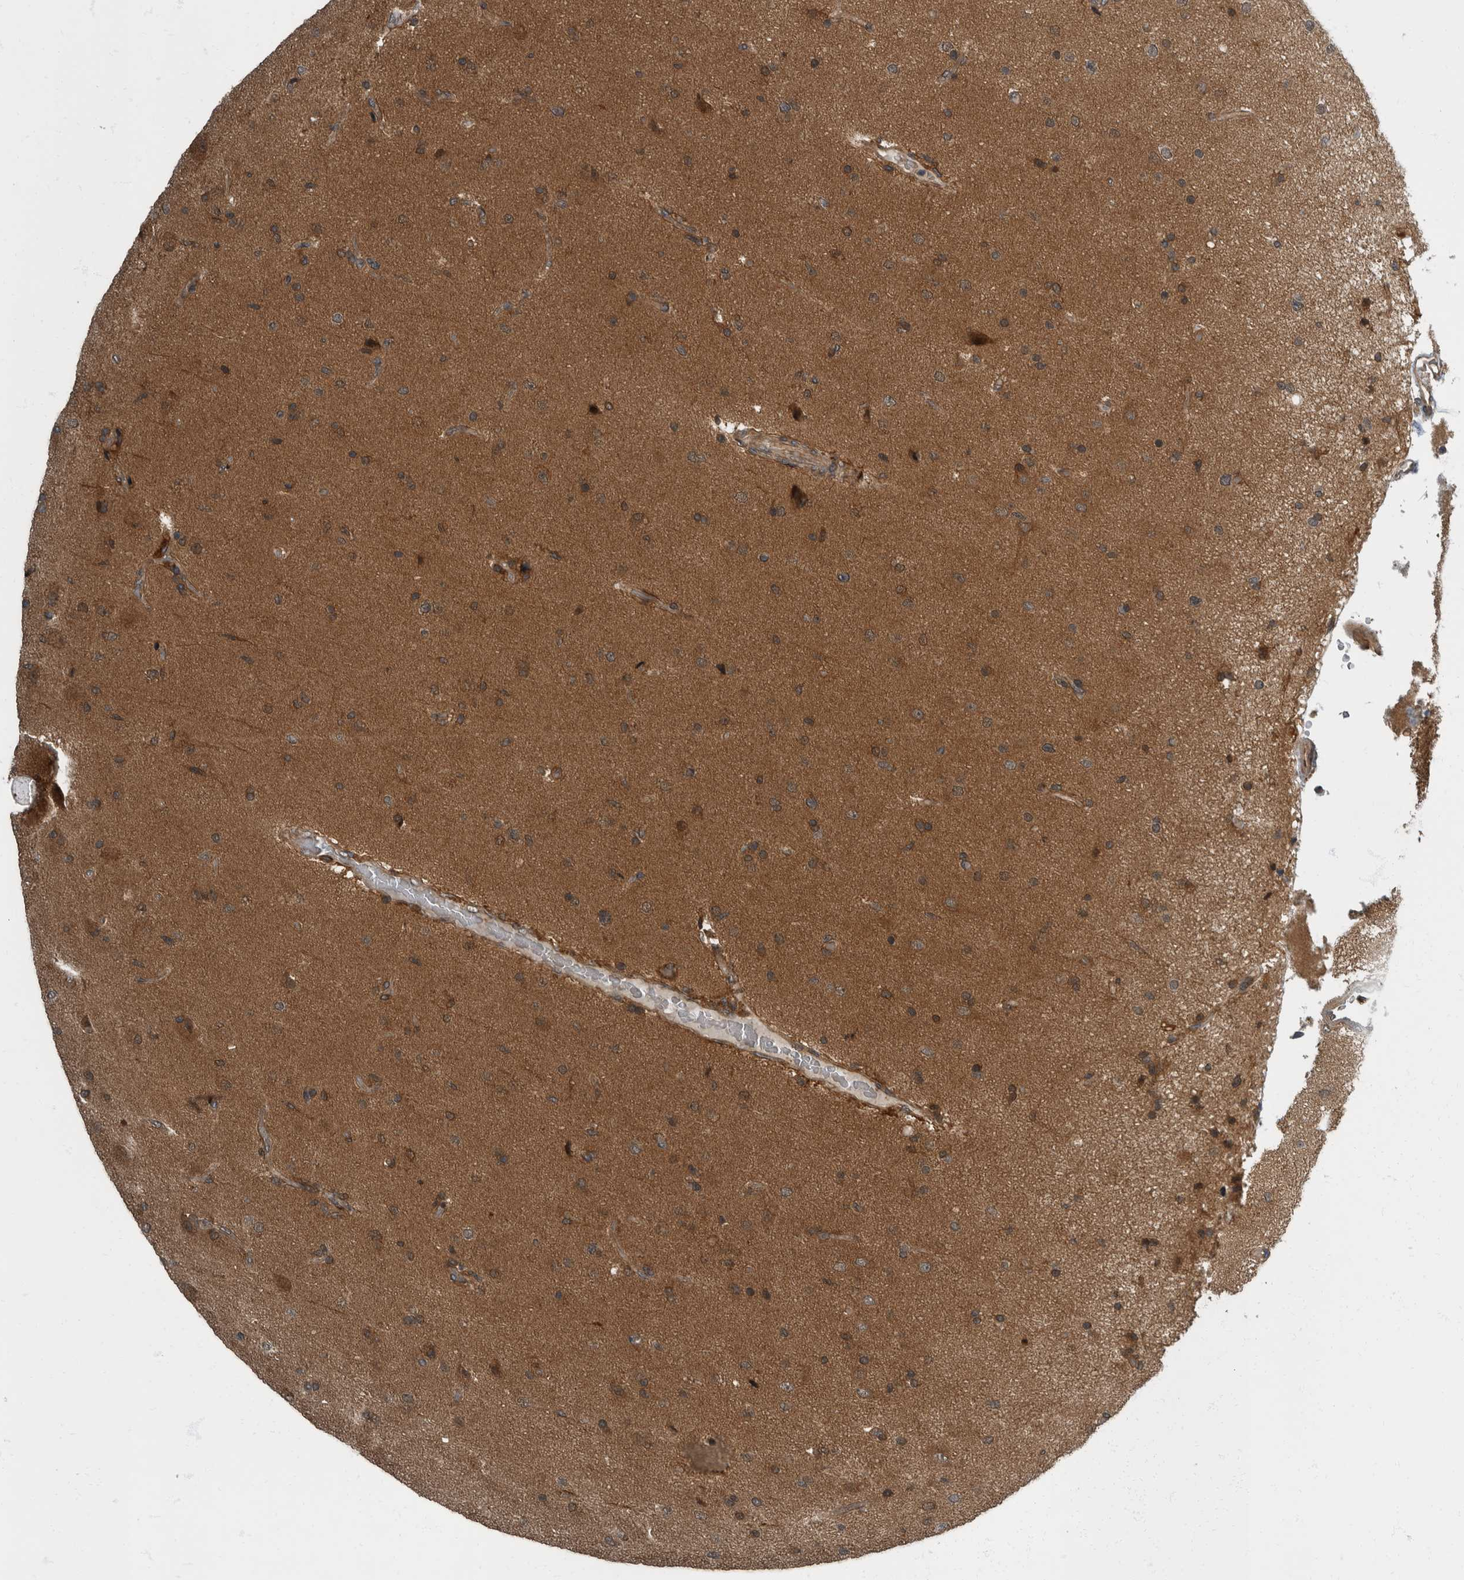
{"staining": {"intensity": "moderate", "quantity": ">75%", "location": "cytoplasmic/membranous"}, "tissue": "glioma", "cell_type": "Tumor cells", "image_type": "cancer", "snomed": [{"axis": "morphology", "description": "Glioma, malignant, High grade"}, {"axis": "topography", "description": "Brain"}], "caption": "Immunohistochemistry (IHC) of human glioma shows medium levels of moderate cytoplasmic/membranous staining in about >75% of tumor cells.", "gene": "RABGGTB", "patient": {"sex": "male", "age": 72}}